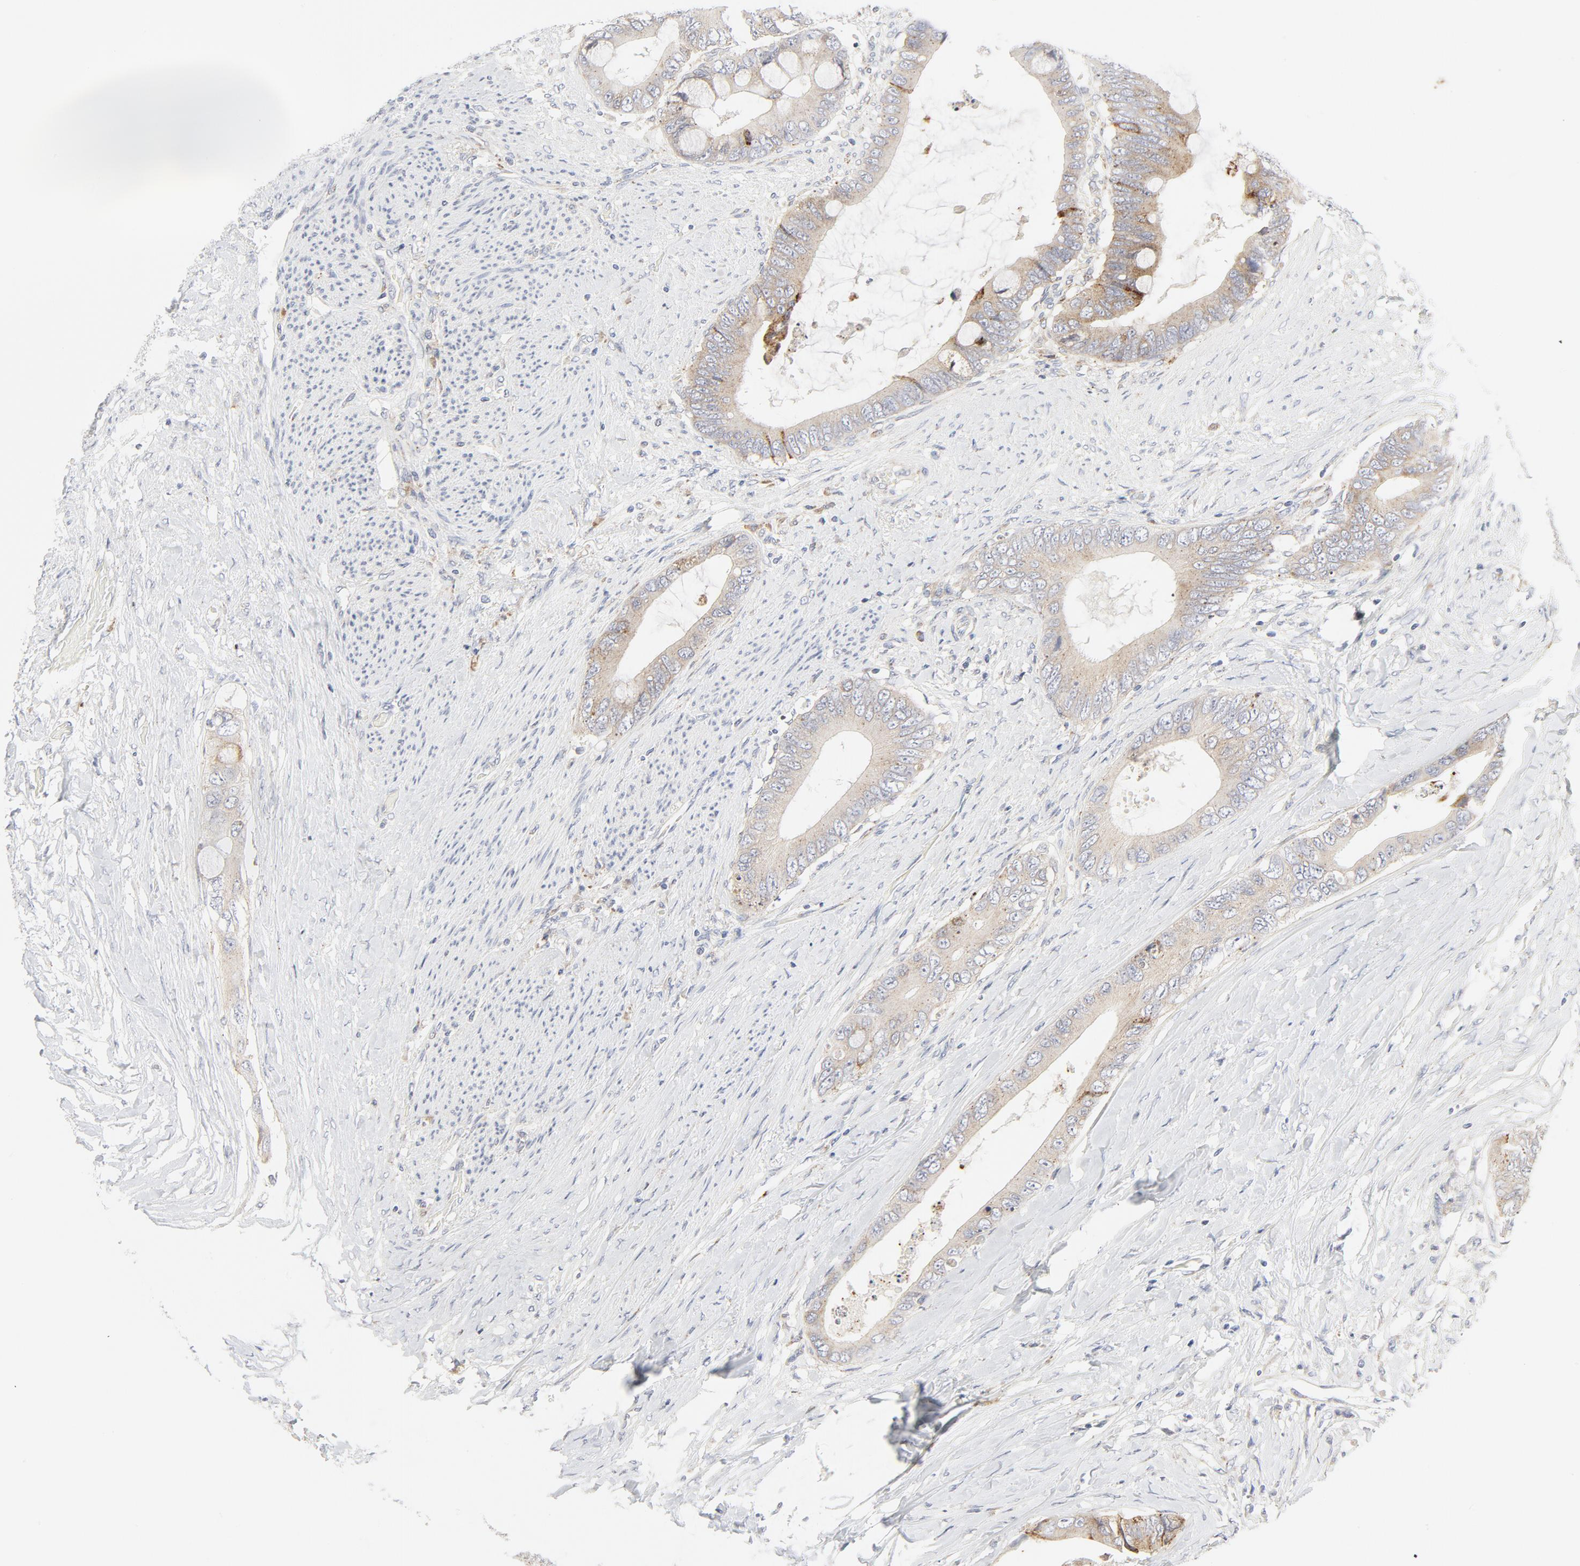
{"staining": {"intensity": "weak", "quantity": ">75%", "location": "cytoplasmic/membranous"}, "tissue": "colorectal cancer", "cell_type": "Tumor cells", "image_type": "cancer", "snomed": [{"axis": "morphology", "description": "Normal tissue, NOS"}, {"axis": "morphology", "description": "Adenocarcinoma, NOS"}, {"axis": "topography", "description": "Rectum"}, {"axis": "topography", "description": "Peripheral nerve tissue"}], "caption": "Immunohistochemistry photomicrograph of neoplastic tissue: adenocarcinoma (colorectal) stained using immunohistochemistry displays low levels of weak protein expression localized specifically in the cytoplasmic/membranous of tumor cells, appearing as a cytoplasmic/membranous brown color.", "gene": "LRP6", "patient": {"sex": "female", "age": 77}}